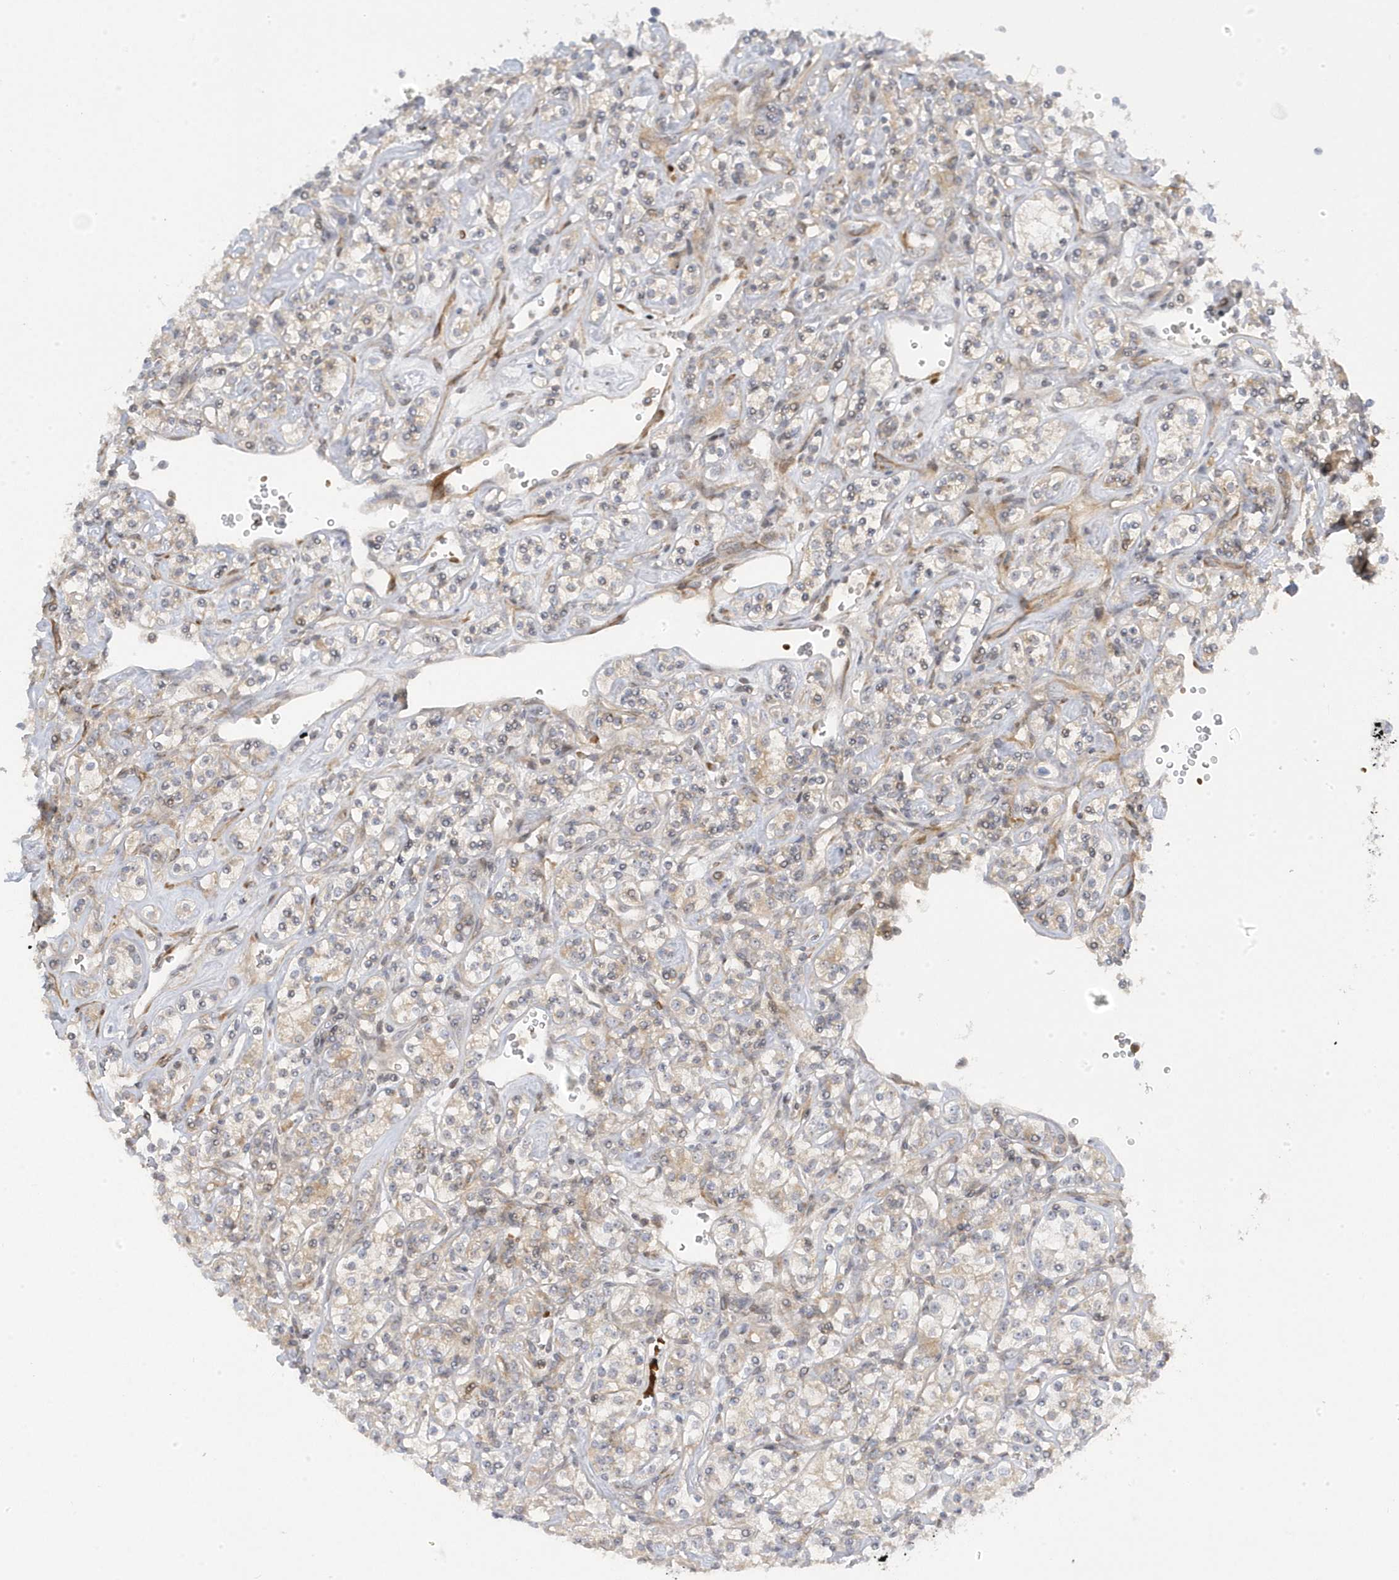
{"staining": {"intensity": "weak", "quantity": "25%-75%", "location": "cytoplasmic/membranous"}, "tissue": "renal cancer", "cell_type": "Tumor cells", "image_type": "cancer", "snomed": [{"axis": "morphology", "description": "Adenocarcinoma, NOS"}, {"axis": "topography", "description": "Kidney"}], "caption": "An image of renal cancer stained for a protein reveals weak cytoplasmic/membranous brown staining in tumor cells. Nuclei are stained in blue.", "gene": "MAP7D3", "patient": {"sex": "male", "age": 77}}